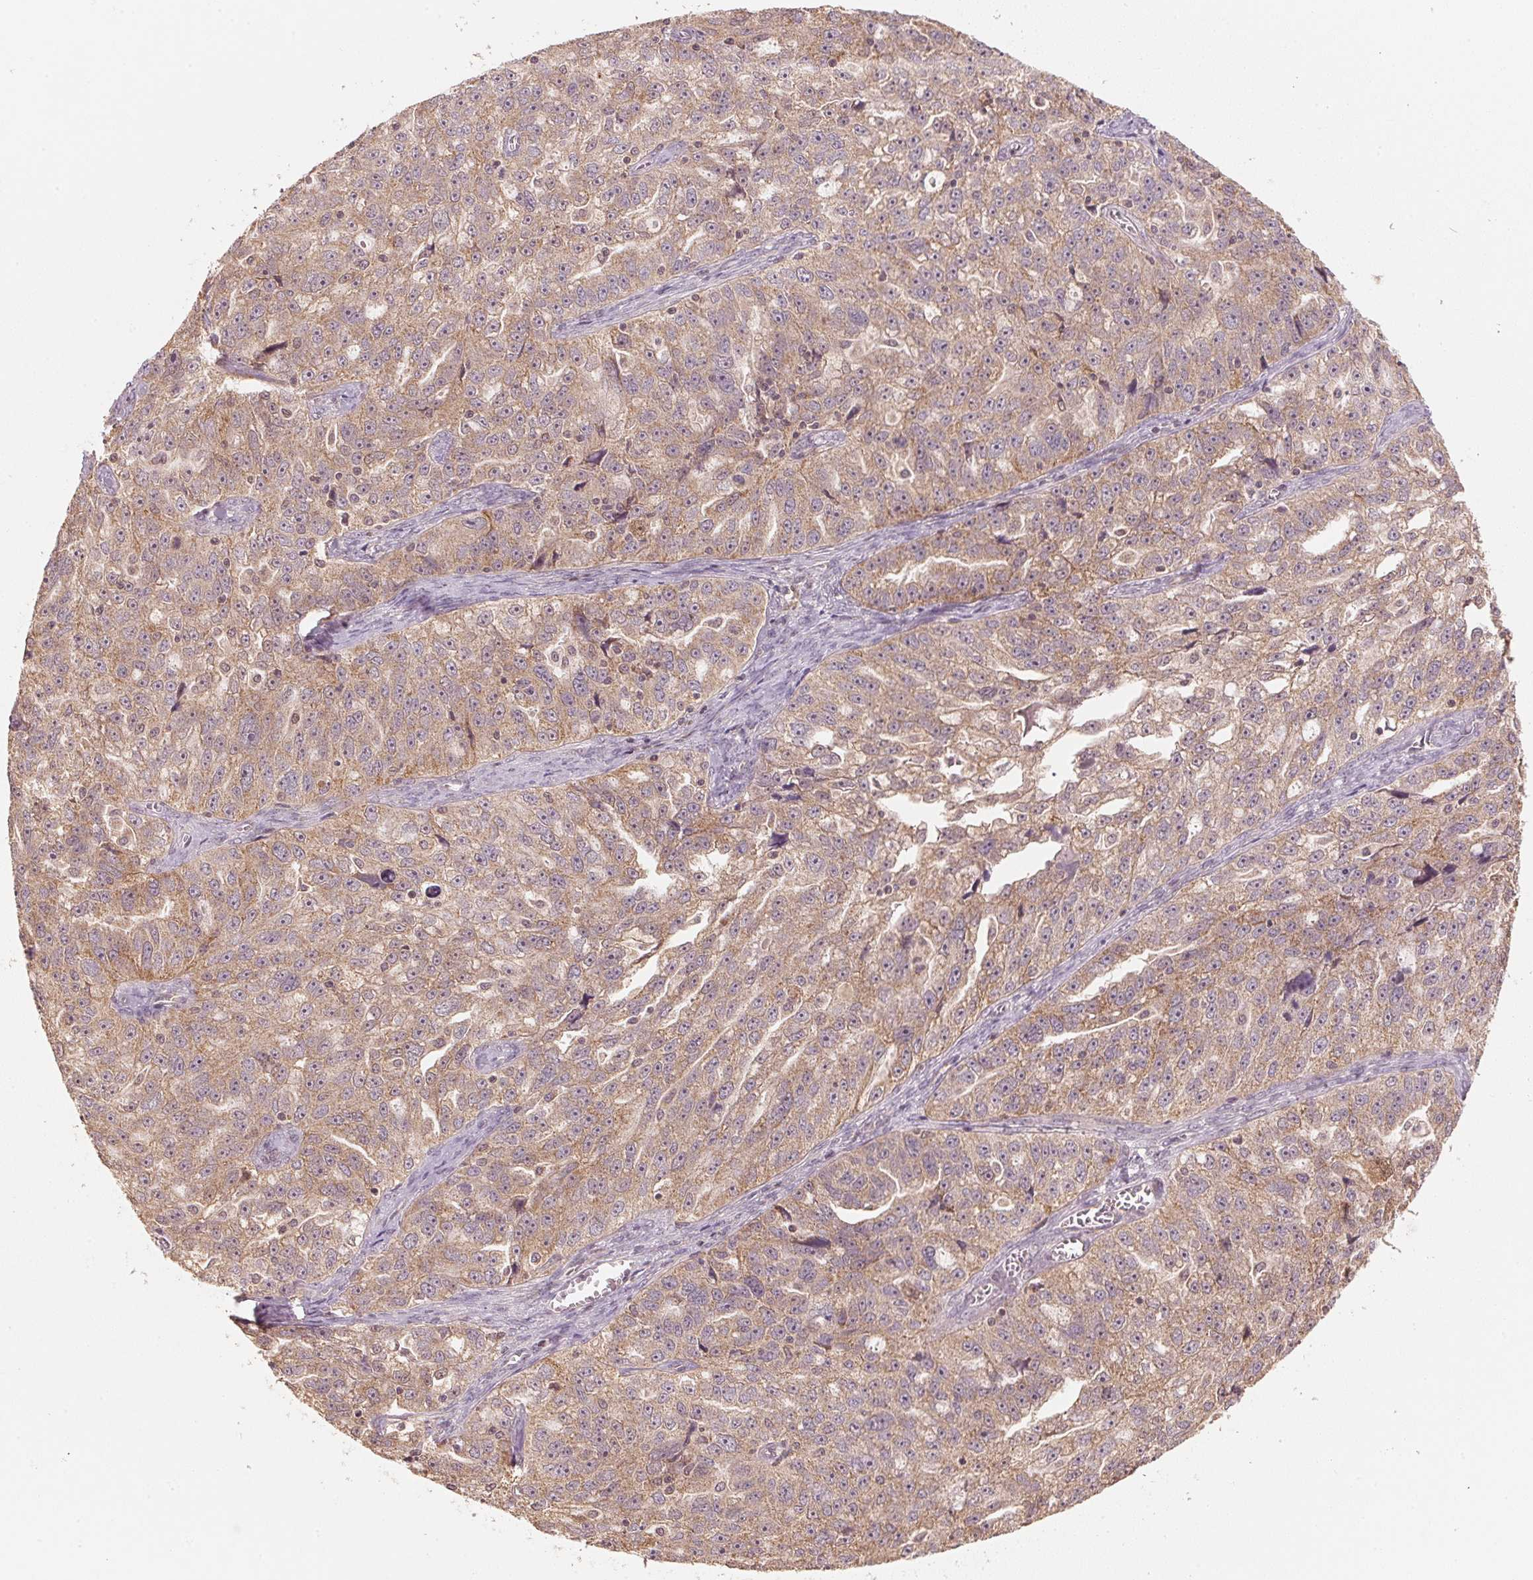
{"staining": {"intensity": "weak", "quantity": ">75%", "location": "cytoplasmic/membranous"}, "tissue": "ovarian cancer", "cell_type": "Tumor cells", "image_type": "cancer", "snomed": [{"axis": "morphology", "description": "Cystadenocarcinoma, serous, NOS"}, {"axis": "topography", "description": "Ovary"}], "caption": "Weak cytoplasmic/membranous expression for a protein is present in approximately >75% of tumor cells of ovarian serous cystadenocarcinoma using immunohistochemistry (IHC).", "gene": "C2orf73", "patient": {"sex": "female", "age": 51}}